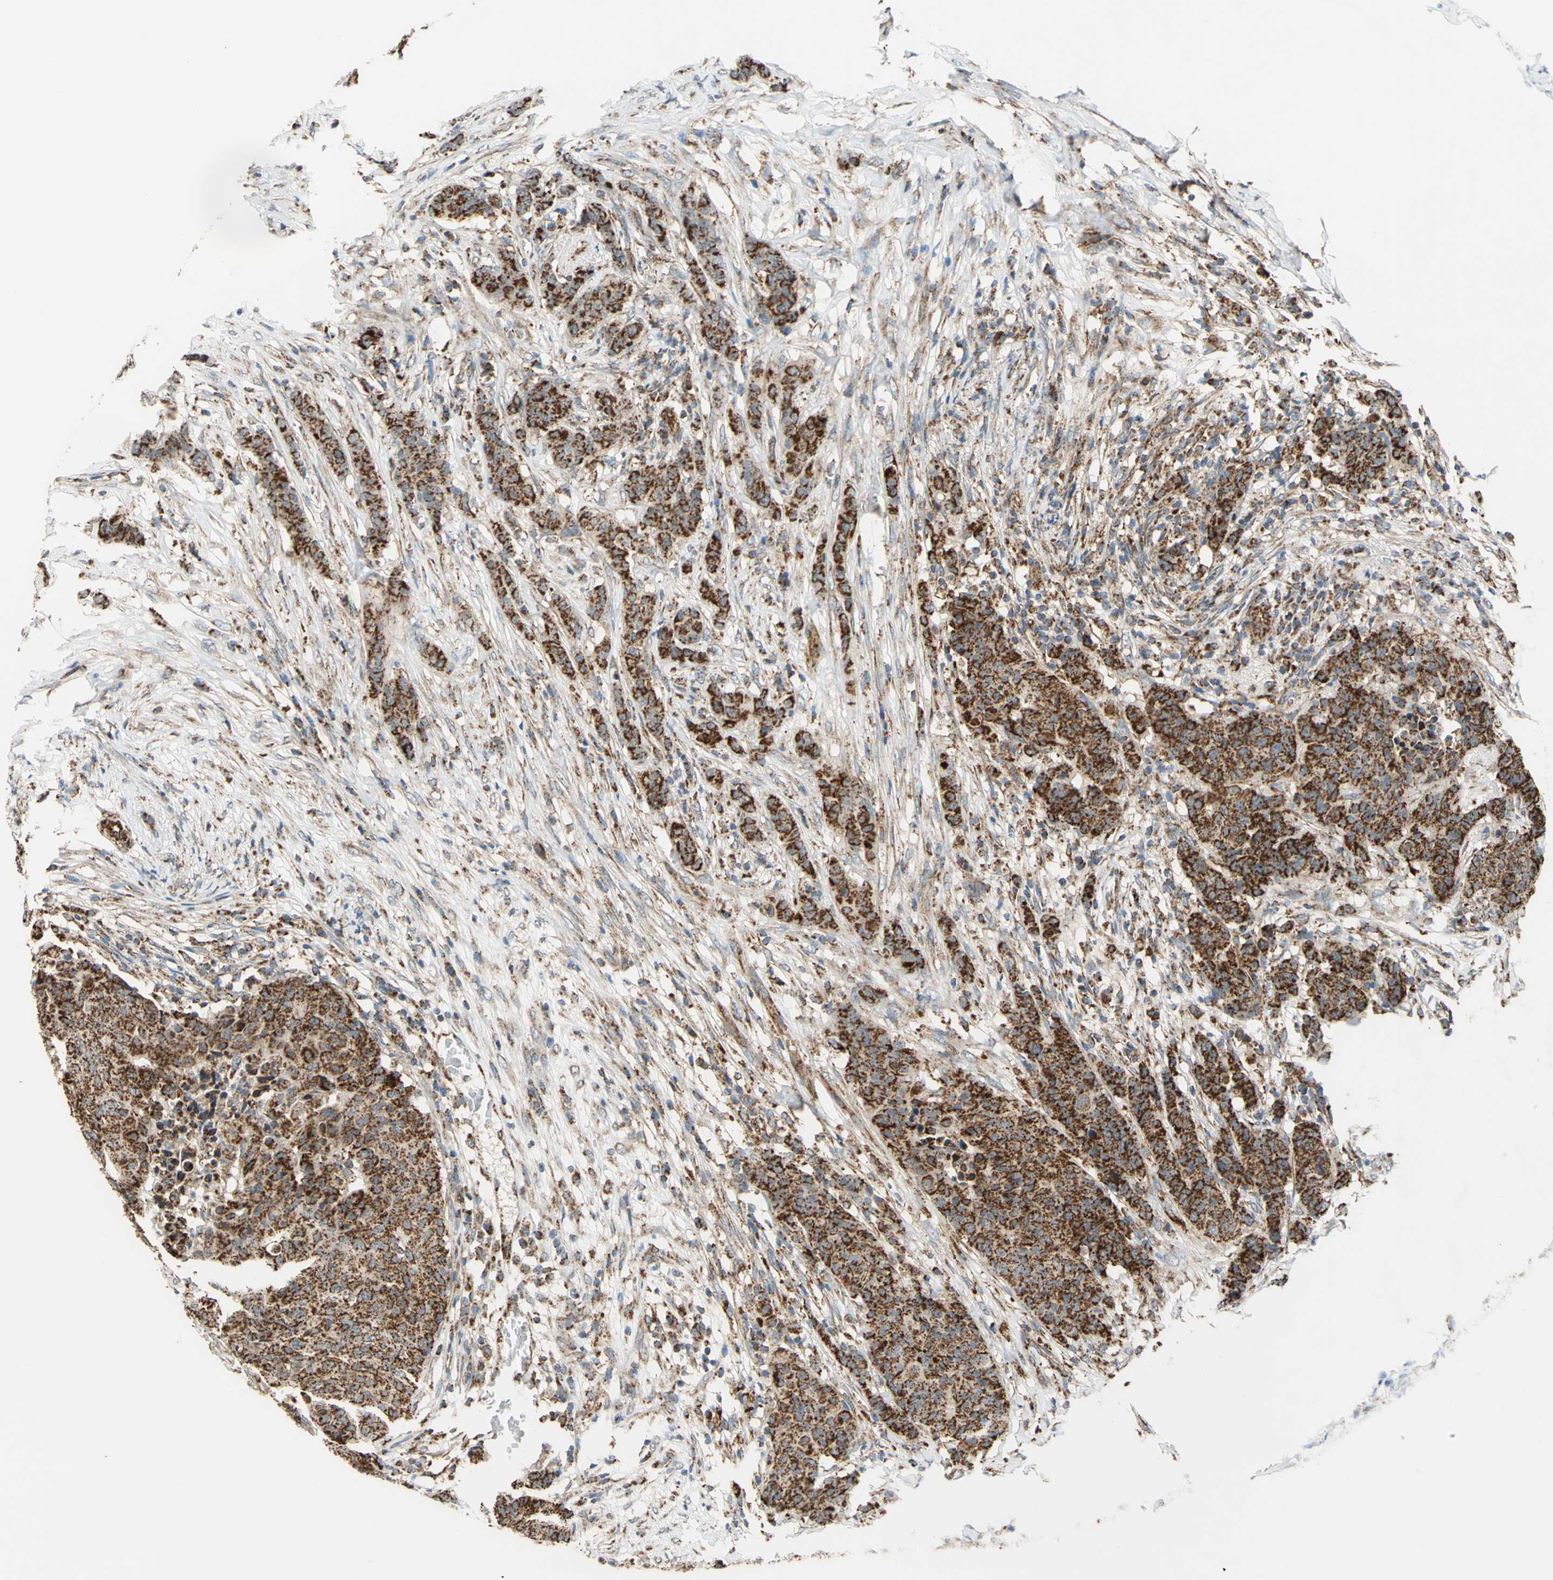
{"staining": {"intensity": "strong", "quantity": ">75%", "location": "cytoplasmic/membranous"}, "tissue": "breast cancer", "cell_type": "Tumor cells", "image_type": "cancer", "snomed": [{"axis": "morphology", "description": "Duct carcinoma"}, {"axis": "topography", "description": "Breast"}], "caption": "A brown stain highlights strong cytoplasmic/membranous expression of a protein in human breast cancer (intraductal carcinoma) tumor cells. The staining was performed using DAB, with brown indicating positive protein expression. Nuclei are stained blue with hematoxylin.", "gene": "MRPS22", "patient": {"sex": "female", "age": 40}}